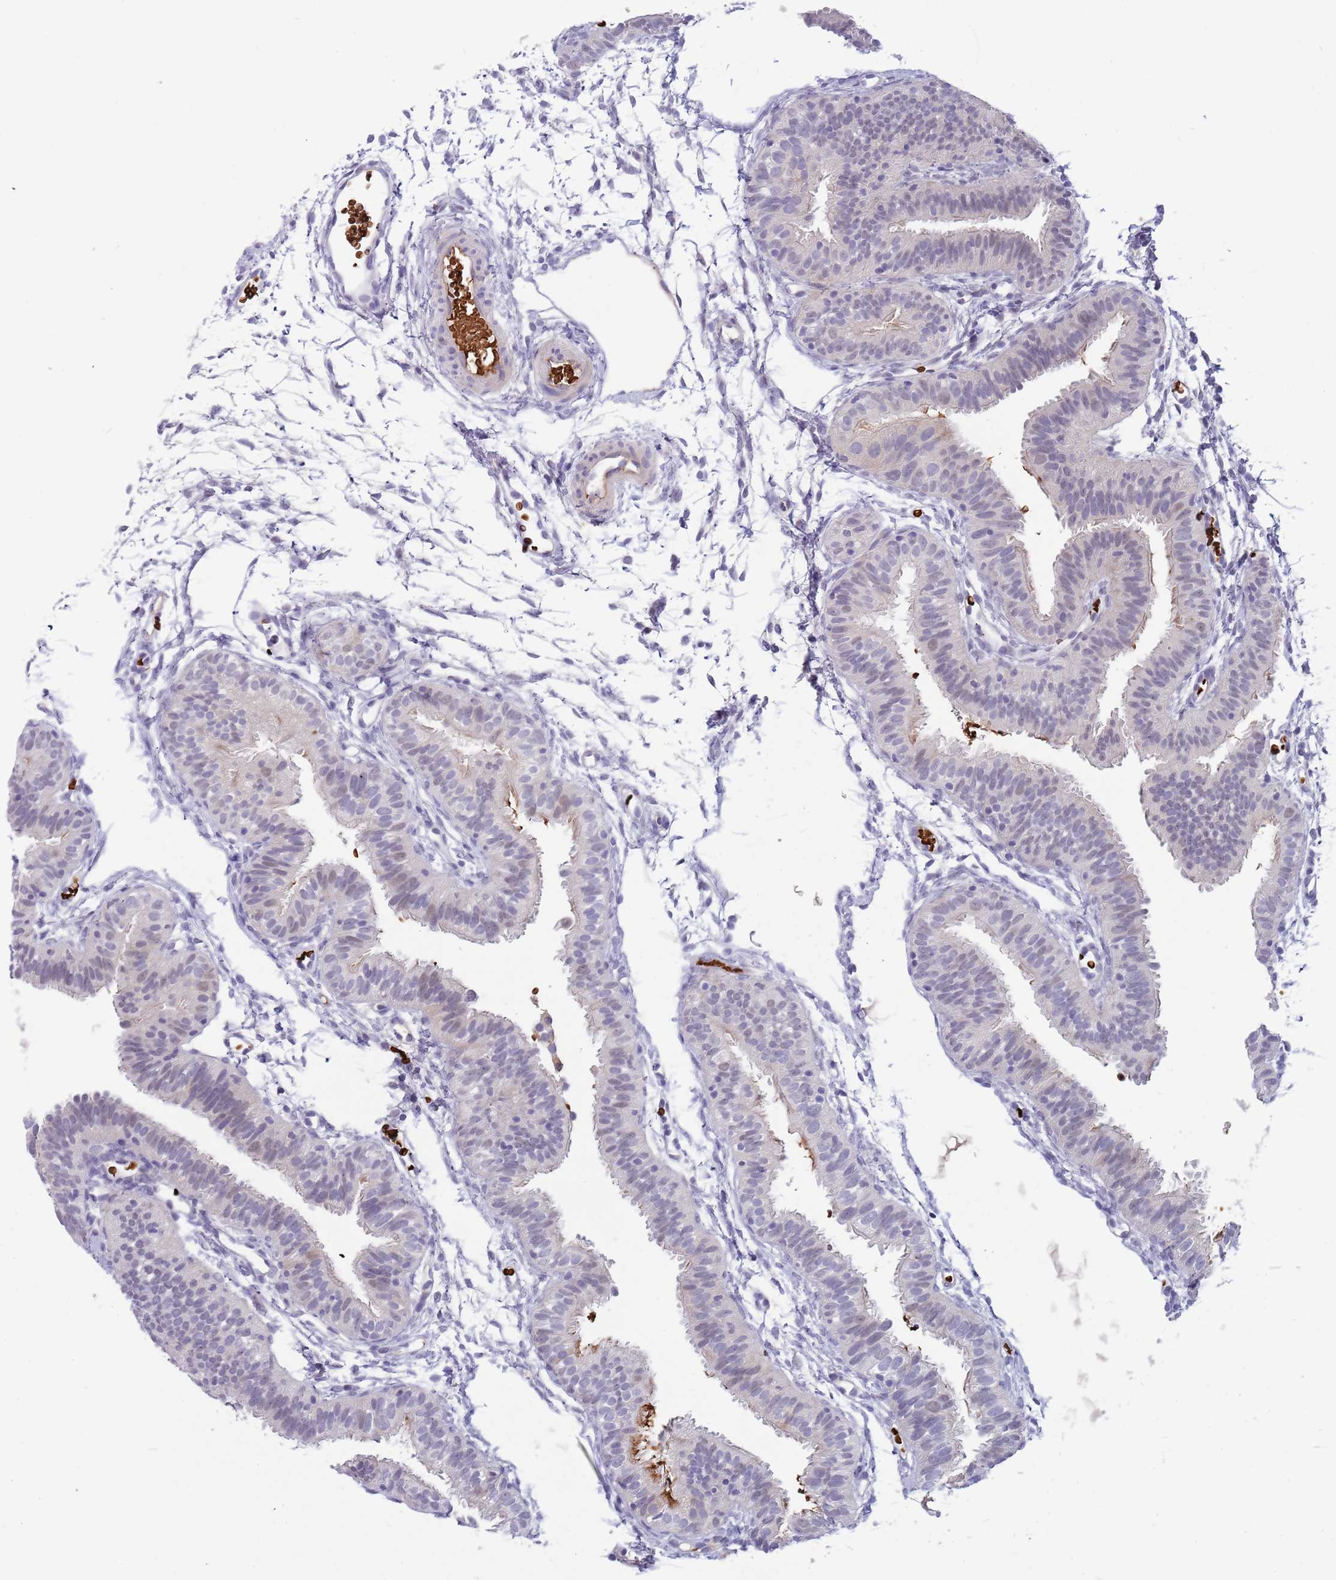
{"staining": {"intensity": "moderate", "quantity": "<25%", "location": "cytoplasmic/membranous"}, "tissue": "fallopian tube", "cell_type": "Glandular cells", "image_type": "normal", "snomed": [{"axis": "morphology", "description": "Normal tissue, NOS"}, {"axis": "topography", "description": "Fallopian tube"}], "caption": "An immunohistochemistry (IHC) micrograph of normal tissue is shown. Protein staining in brown shows moderate cytoplasmic/membranous positivity in fallopian tube within glandular cells. The protein of interest is shown in brown color, while the nuclei are stained blue.", "gene": "LYPD6B", "patient": {"sex": "female", "age": 35}}